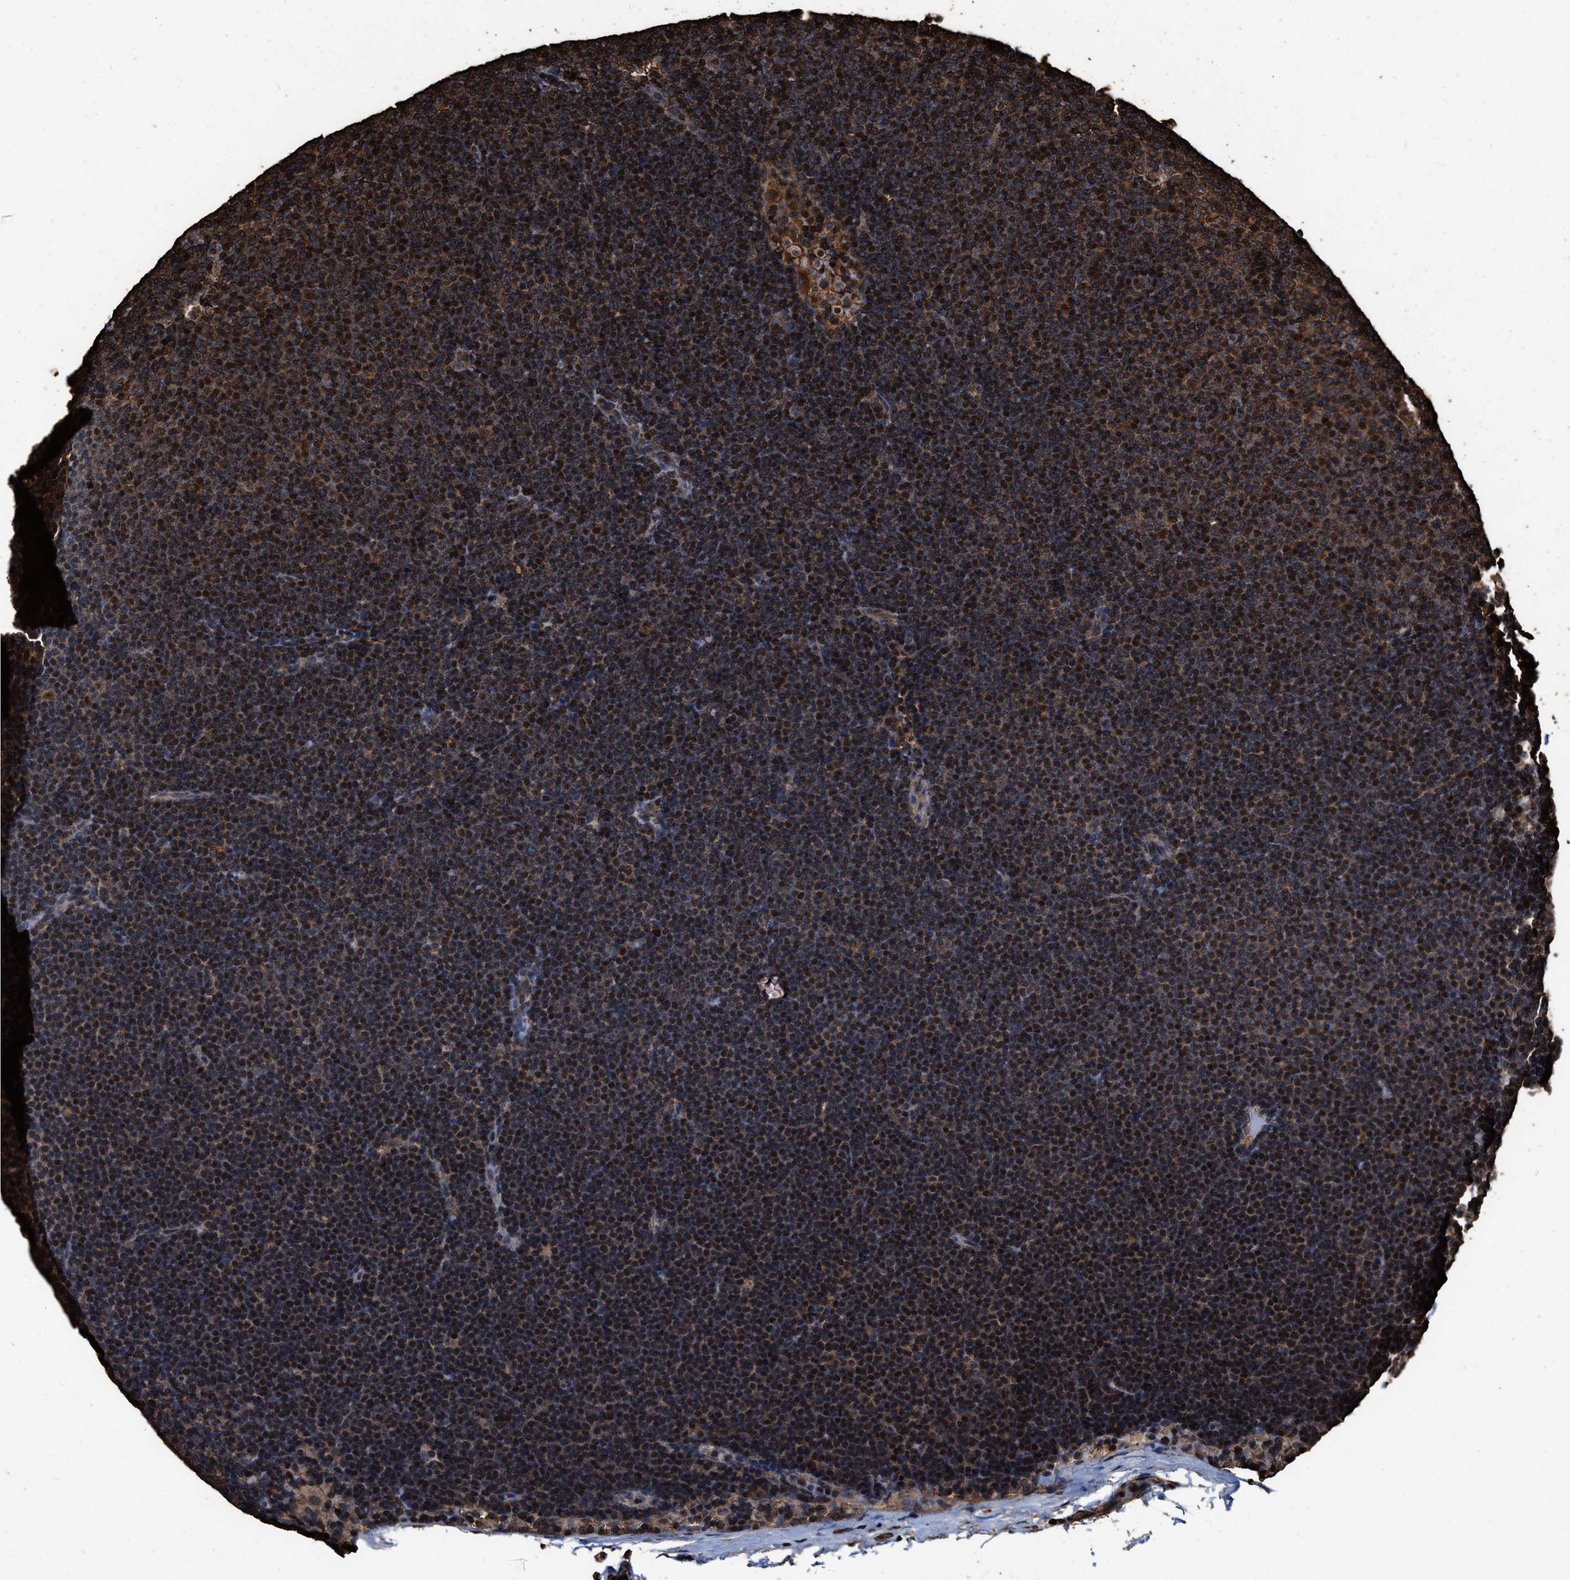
{"staining": {"intensity": "strong", "quantity": ">75%", "location": "cytoplasmic/membranous"}, "tissue": "lymphoma", "cell_type": "Tumor cells", "image_type": "cancer", "snomed": [{"axis": "morphology", "description": "Malignant lymphoma, non-Hodgkin's type, Low grade"}, {"axis": "topography", "description": "Lymph node"}], "caption": "Strong cytoplasmic/membranous protein positivity is identified in about >75% of tumor cells in malignant lymphoma, non-Hodgkin's type (low-grade).", "gene": "KBTBD2", "patient": {"sex": "female", "age": 53}}